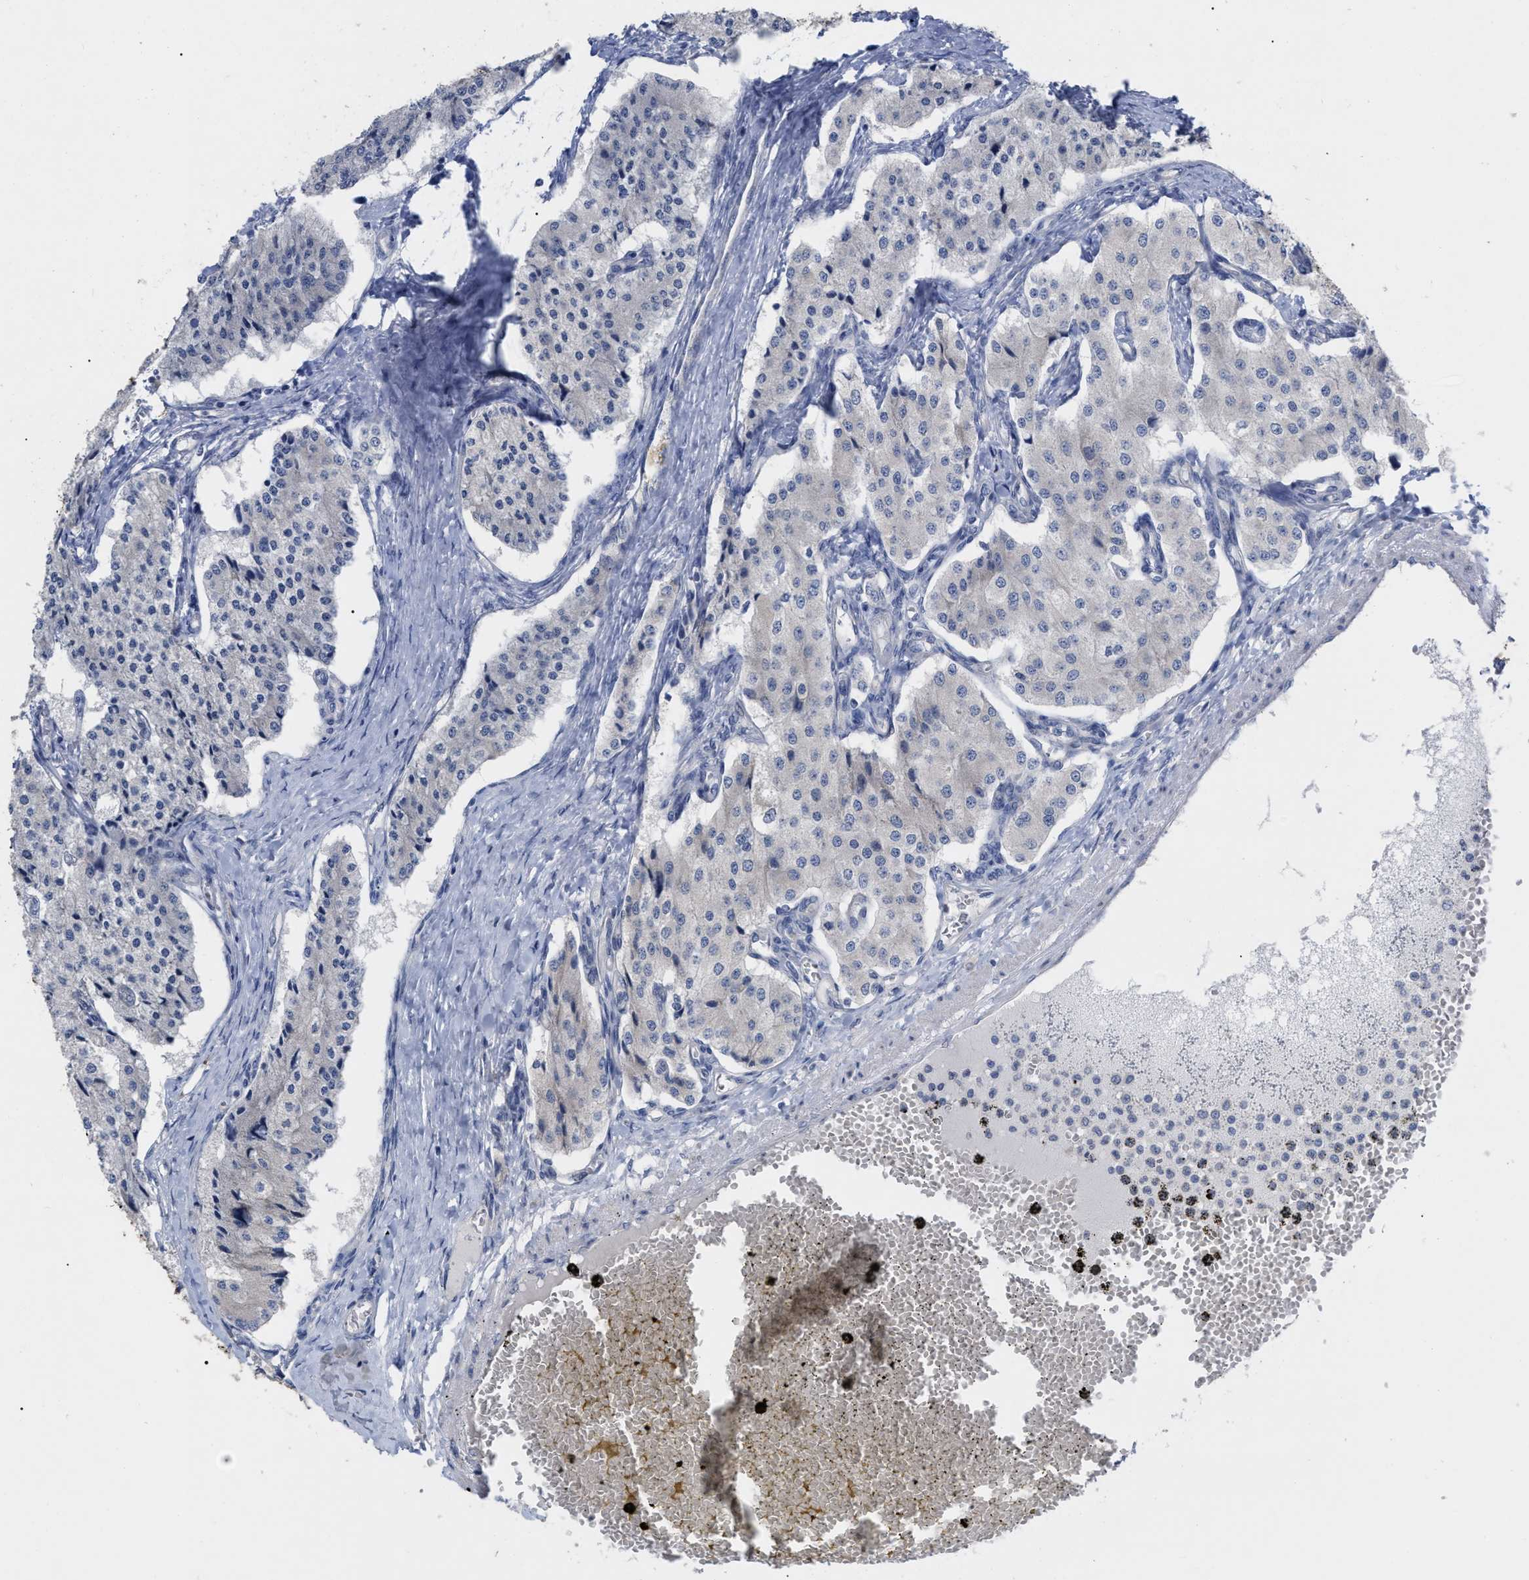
{"staining": {"intensity": "negative", "quantity": "none", "location": "none"}, "tissue": "carcinoid", "cell_type": "Tumor cells", "image_type": "cancer", "snomed": [{"axis": "morphology", "description": "Carcinoid, malignant, NOS"}, {"axis": "topography", "description": "Colon"}], "caption": "High power microscopy image of an immunohistochemistry image of carcinoid, revealing no significant positivity in tumor cells.", "gene": "VIP", "patient": {"sex": "female", "age": 52}}